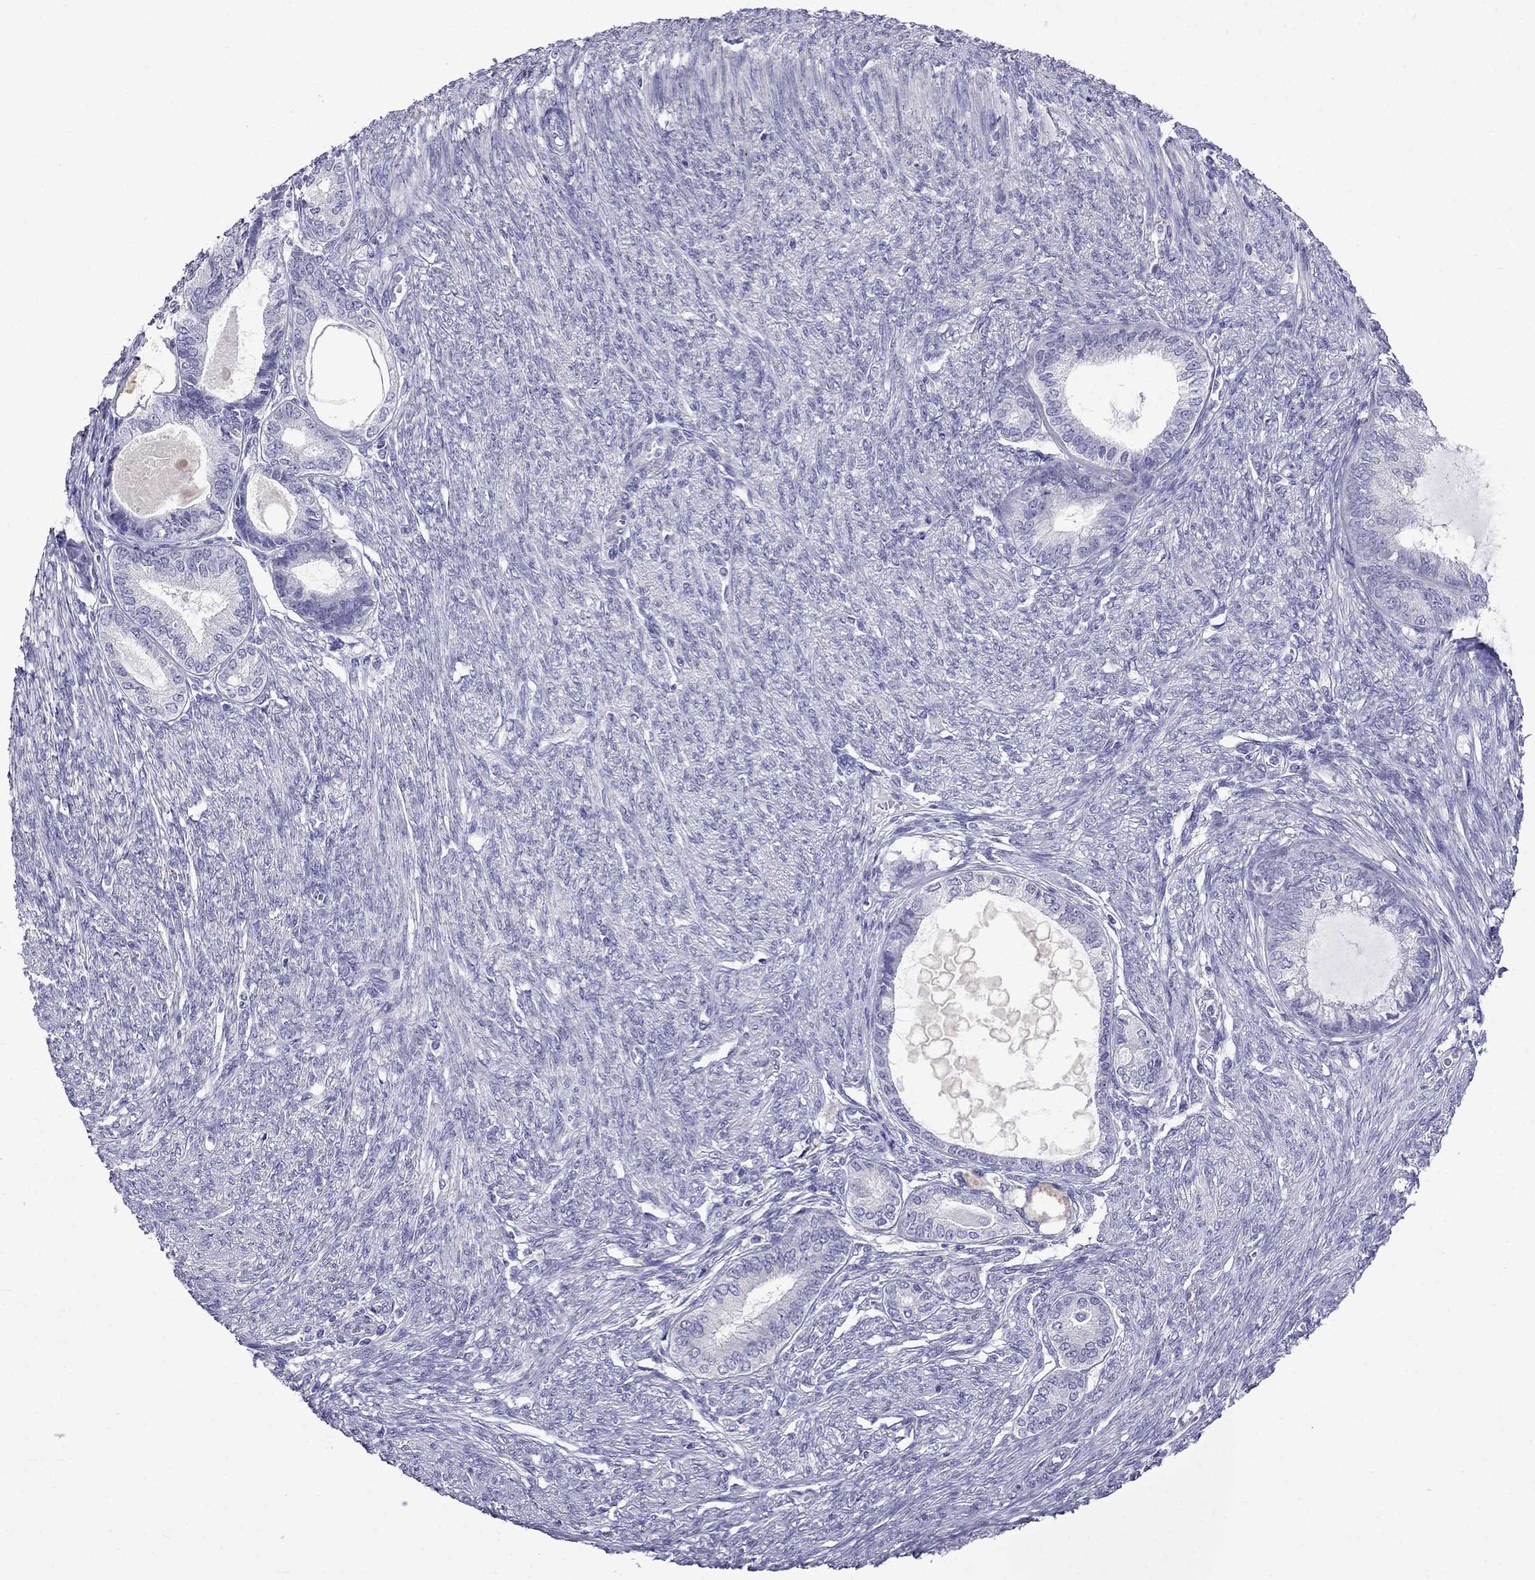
{"staining": {"intensity": "negative", "quantity": "none", "location": "none"}, "tissue": "endometrial cancer", "cell_type": "Tumor cells", "image_type": "cancer", "snomed": [{"axis": "morphology", "description": "Adenocarcinoma, NOS"}, {"axis": "topography", "description": "Endometrium"}], "caption": "IHC photomicrograph of human endometrial cancer (adenocarcinoma) stained for a protein (brown), which displays no positivity in tumor cells.", "gene": "MGP", "patient": {"sex": "female", "age": 86}}